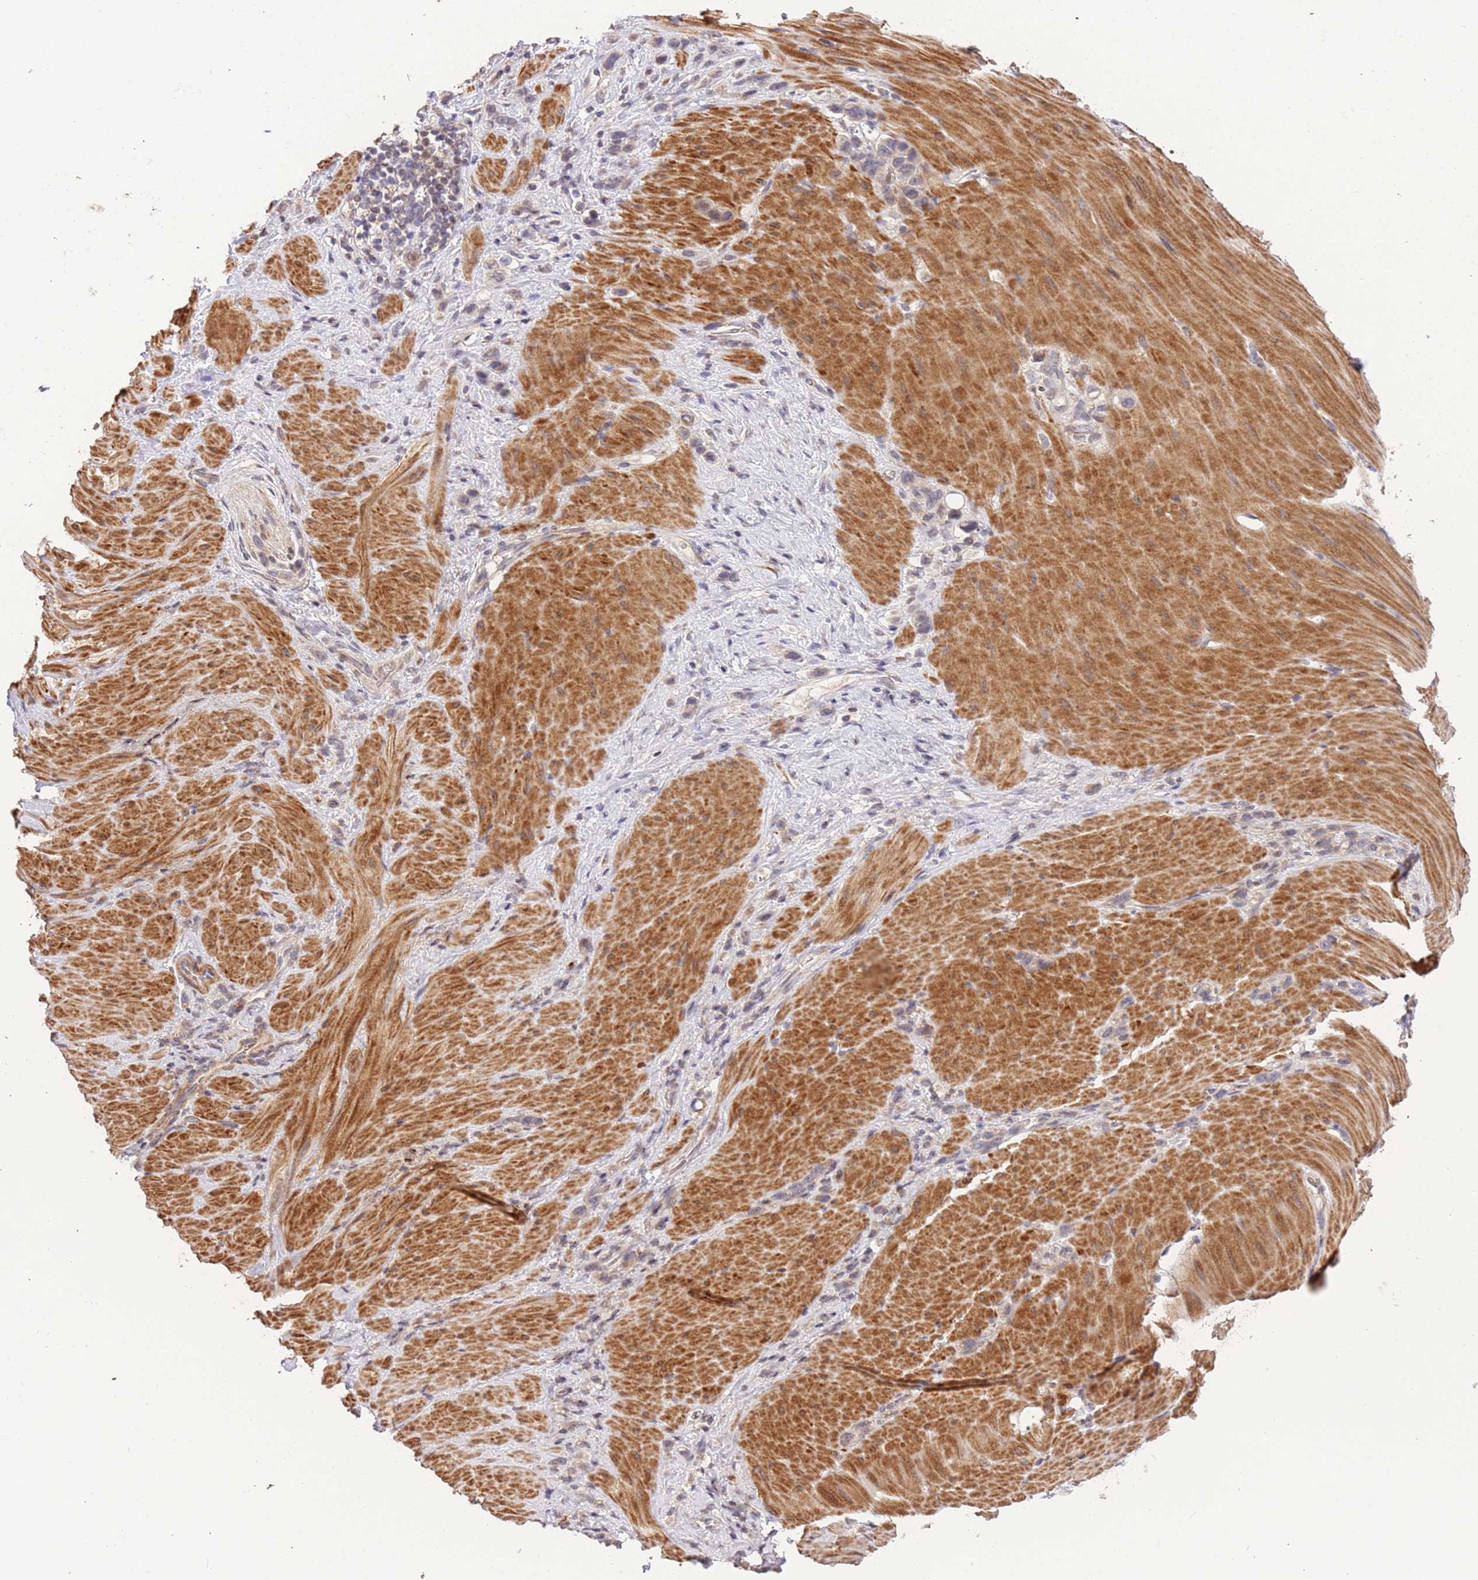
{"staining": {"intensity": "weak", "quantity": "<25%", "location": "cytoplasmic/membranous"}, "tissue": "stomach cancer", "cell_type": "Tumor cells", "image_type": "cancer", "snomed": [{"axis": "morphology", "description": "Adenocarcinoma, NOS"}, {"axis": "topography", "description": "Stomach"}], "caption": "Protein analysis of stomach cancer (adenocarcinoma) shows no significant expression in tumor cells.", "gene": "SLC16A4", "patient": {"sex": "female", "age": 65}}